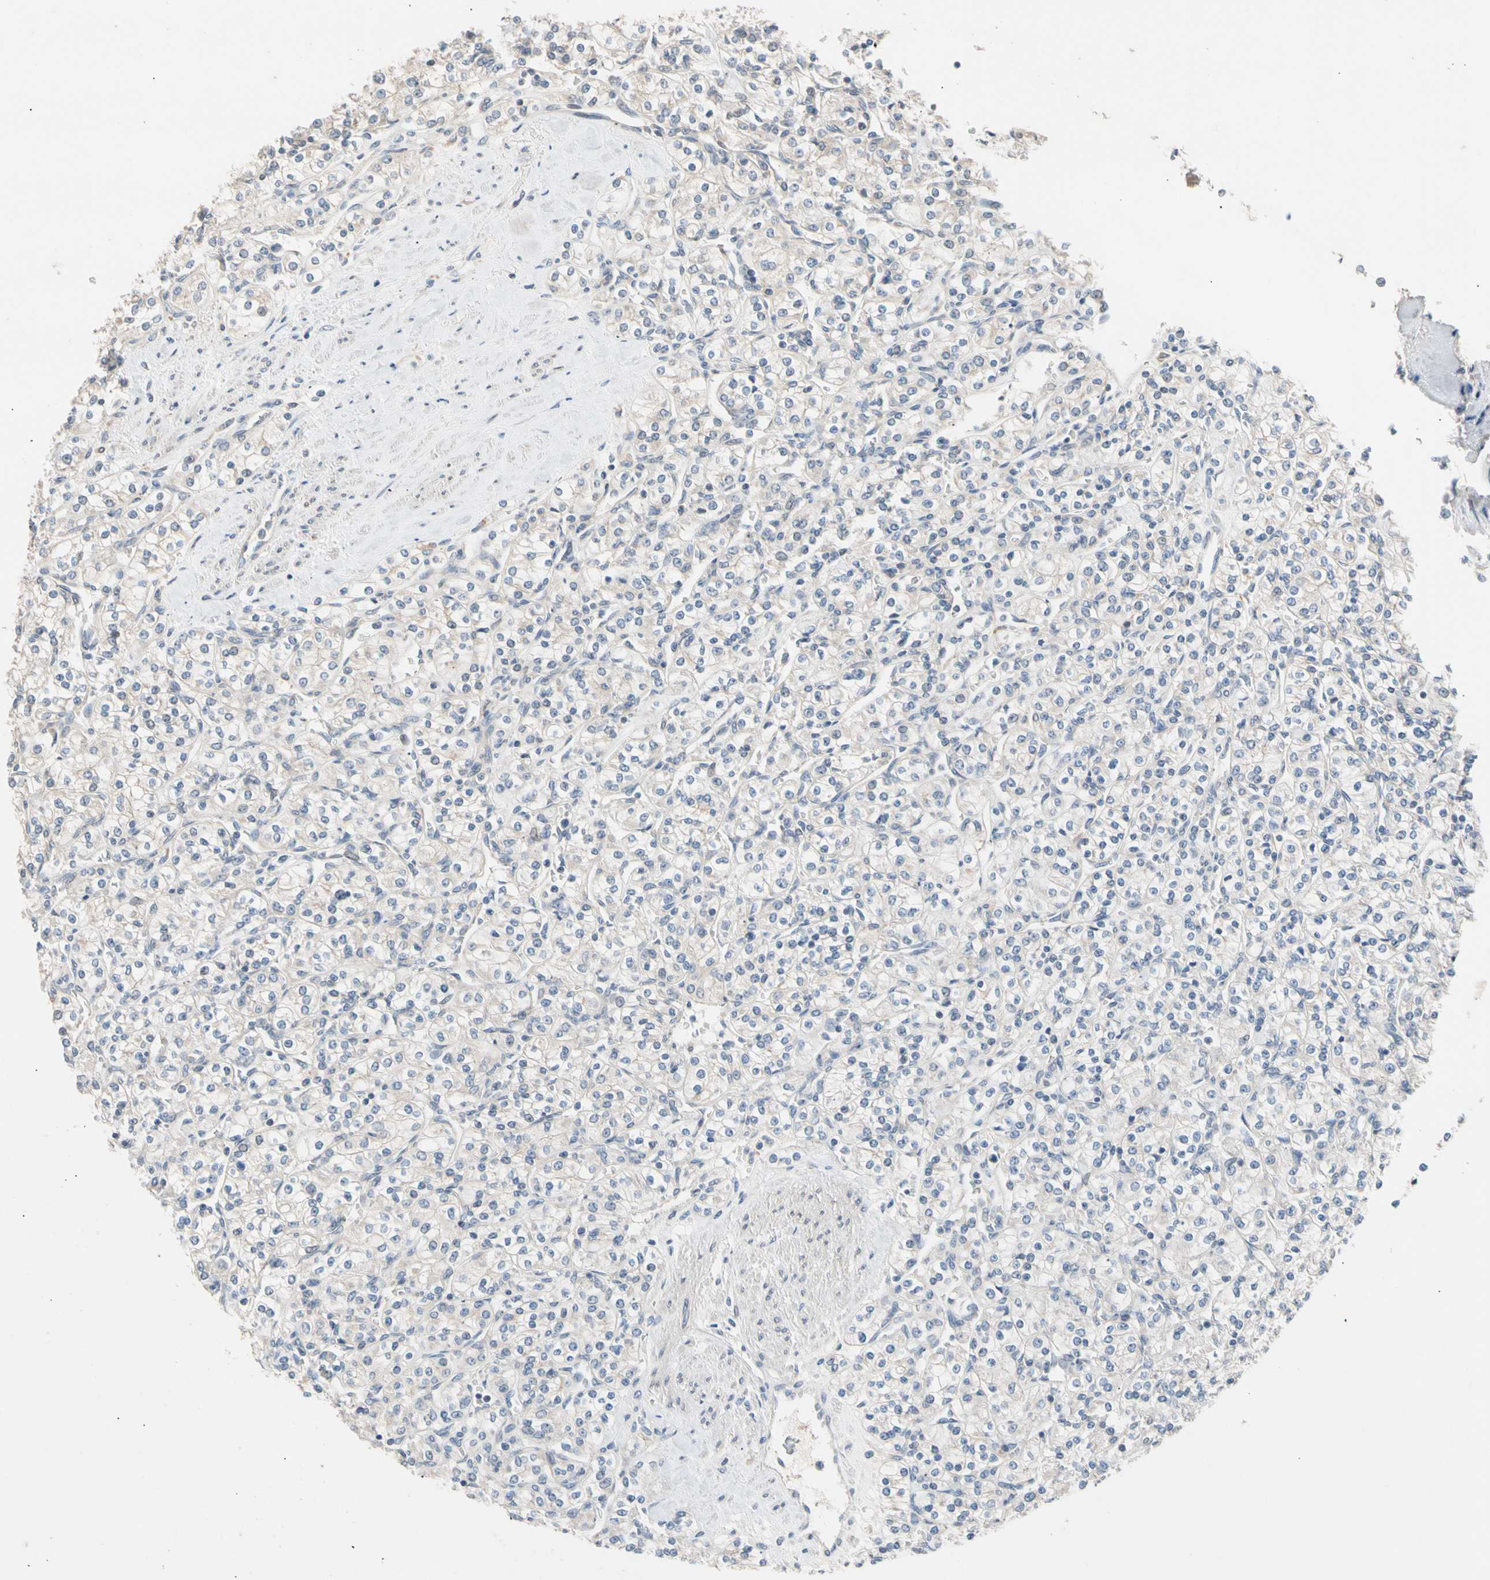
{"staining": {"intensity": "negative", "quantity": "none", "location": "none"}, "tissue": "renal cancer", "cell_type": "Tumor cells", "image_type": "cancer", "snomed": [{"axis": "morphology", "description": "Adenocarcinoma, NOS"}, {"axis": "topography", "description": "Kidney"}], "caption": "Human renal cancer stained for a protein using immunohistochemistry (IHC) reveals no expression in tumor cells.", "gene": "CNST", "patient": {"sex": "male", "age": 77}}